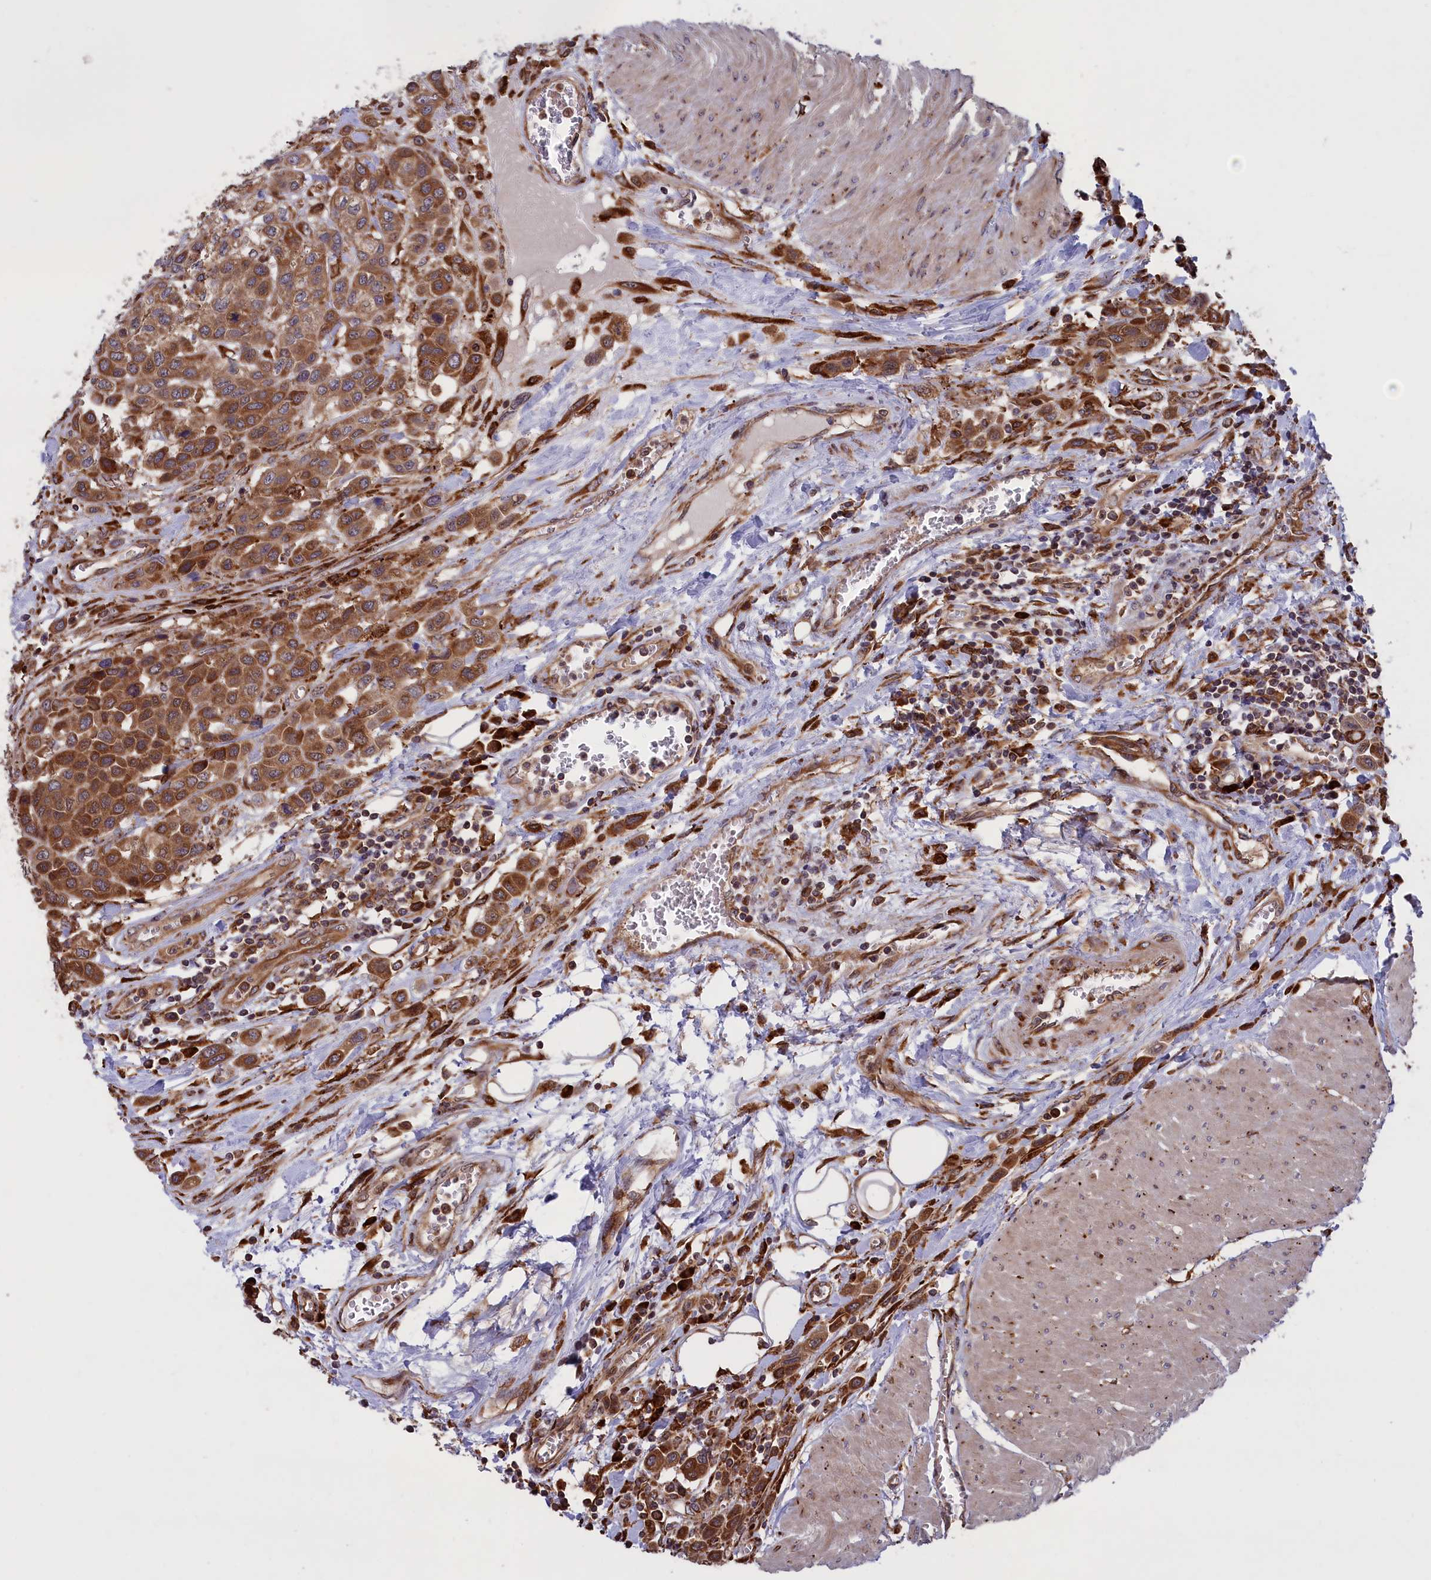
{"staining": {"intensity": "strong", "quantity": ">75%", "location": "cytoplasmic/membranous"}, "tissue": "urothelial cancer", "cell_type": "Tumor cells", "image_type": "cancer", "snomed": [{"axis": "morphology", "description": "Urothelial carcinoma, High grade"}, {"axis": "topography", "description": "Urinary bladder"}], "caption": "A photomicrograph of human urothelial carcinoma (high-grade) stained for a protein exhibits strong cytoplasmic/membranous brown staining in tumor cells. The staining was performed using DAB, with brown indicating positive protein expression. Nuclei are stained blue with hematoxylin.", "gene": "PLA2G4C", "patient": {"sex": "male", "age": 50}}